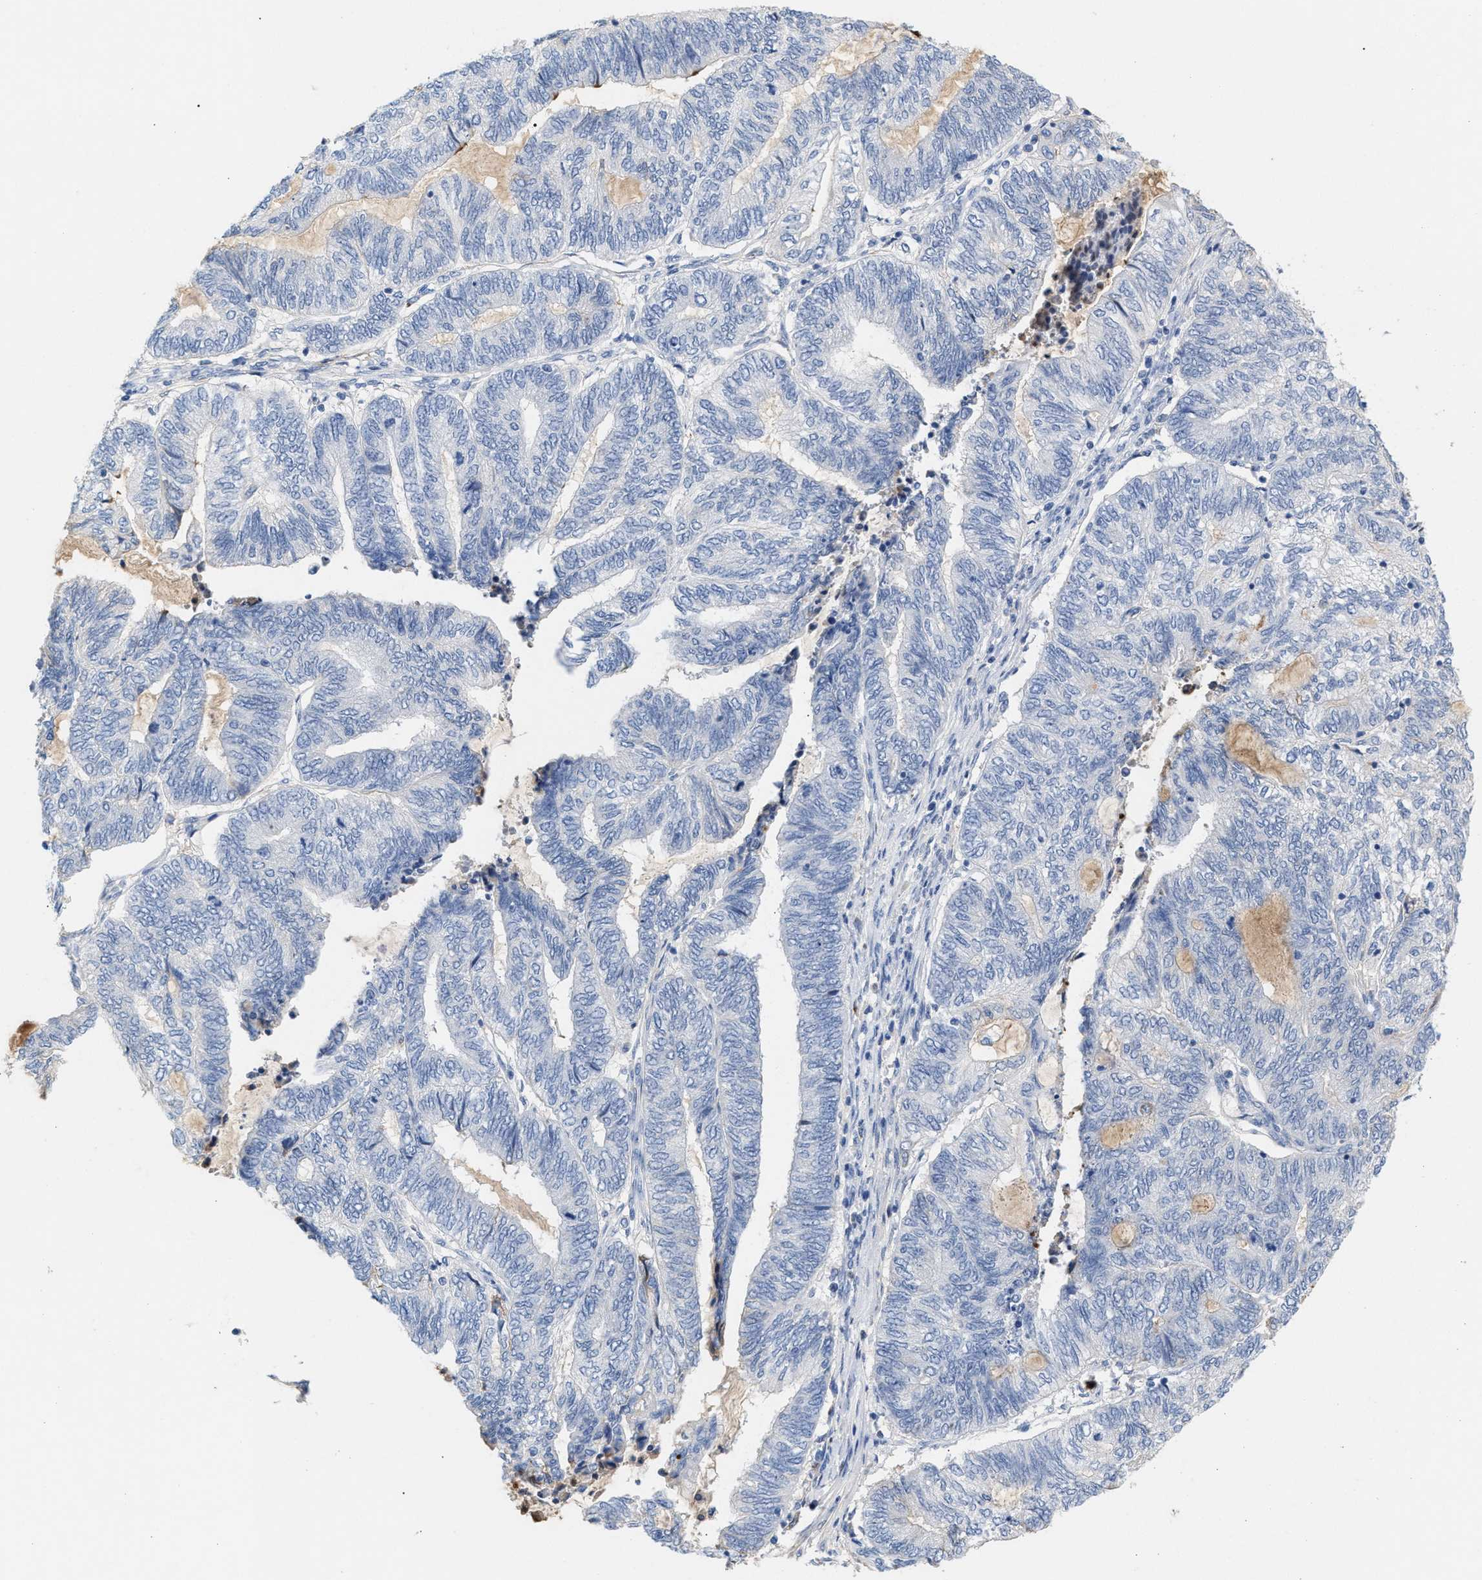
{"staining": {"intensity": "negative", "quantity": "none", "location": "none"}, "tissue": "endometrial cancer", "cell_type": "Tumor cells", "image_type": "cancer", "snomed": [{"axis": "morphology", "description": "Adenocarcinoma, NOS"}, {"axis": "topography", "description": "Uterus"}, {"axis": "topography", "description": "Endometrium"}], "caption": "This is a histopathology image of immunohistochemistry staining of endometrial cancer (adenocarcinoma), which shows no expression in tumor cells.", "gene": "APOH", "patient": {"sex": "female", "age": 70}}